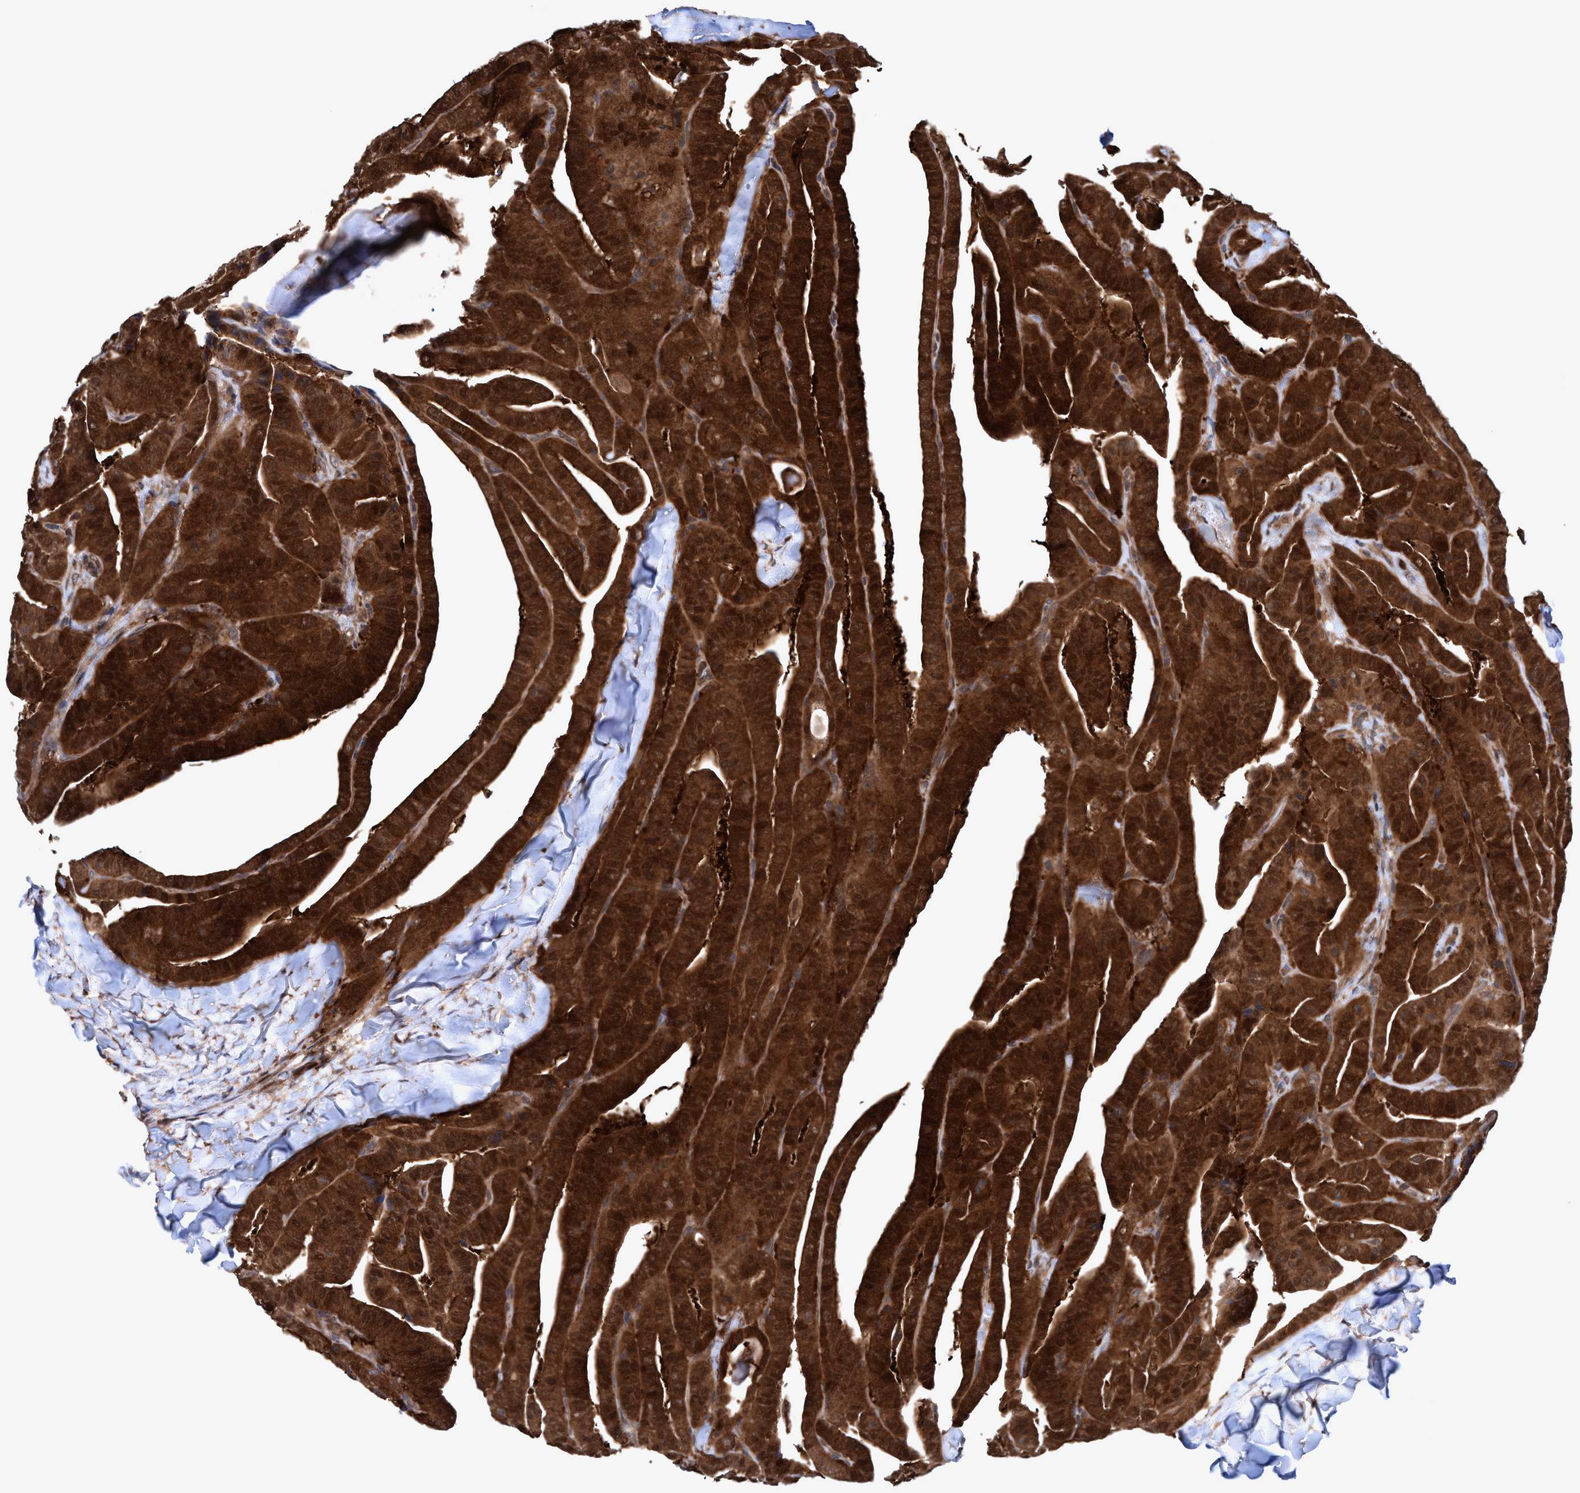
{"staining": {"intensity": "strong", "quantity": ">75%", "location": "cytoplasmic/membranous,nuclear"}, "tissue": "thyroid cancer", "cell_type": "Tumor cells", "image_type": "cancer", "snomed": [{"axis": "morphology", "description": "Papillary adenocarcinoma, NOS"}, {"axis": "topography", "description": "Thyroid gland"}], "caption": "A brown stain shows strong cytoplasmic/membranous and nuclear staining of a protein in human papillary adenocarcinoma (thyroid) tumor cells.", "gene": "GLOD4", "patient": {"sex": "male", "age": 77}}